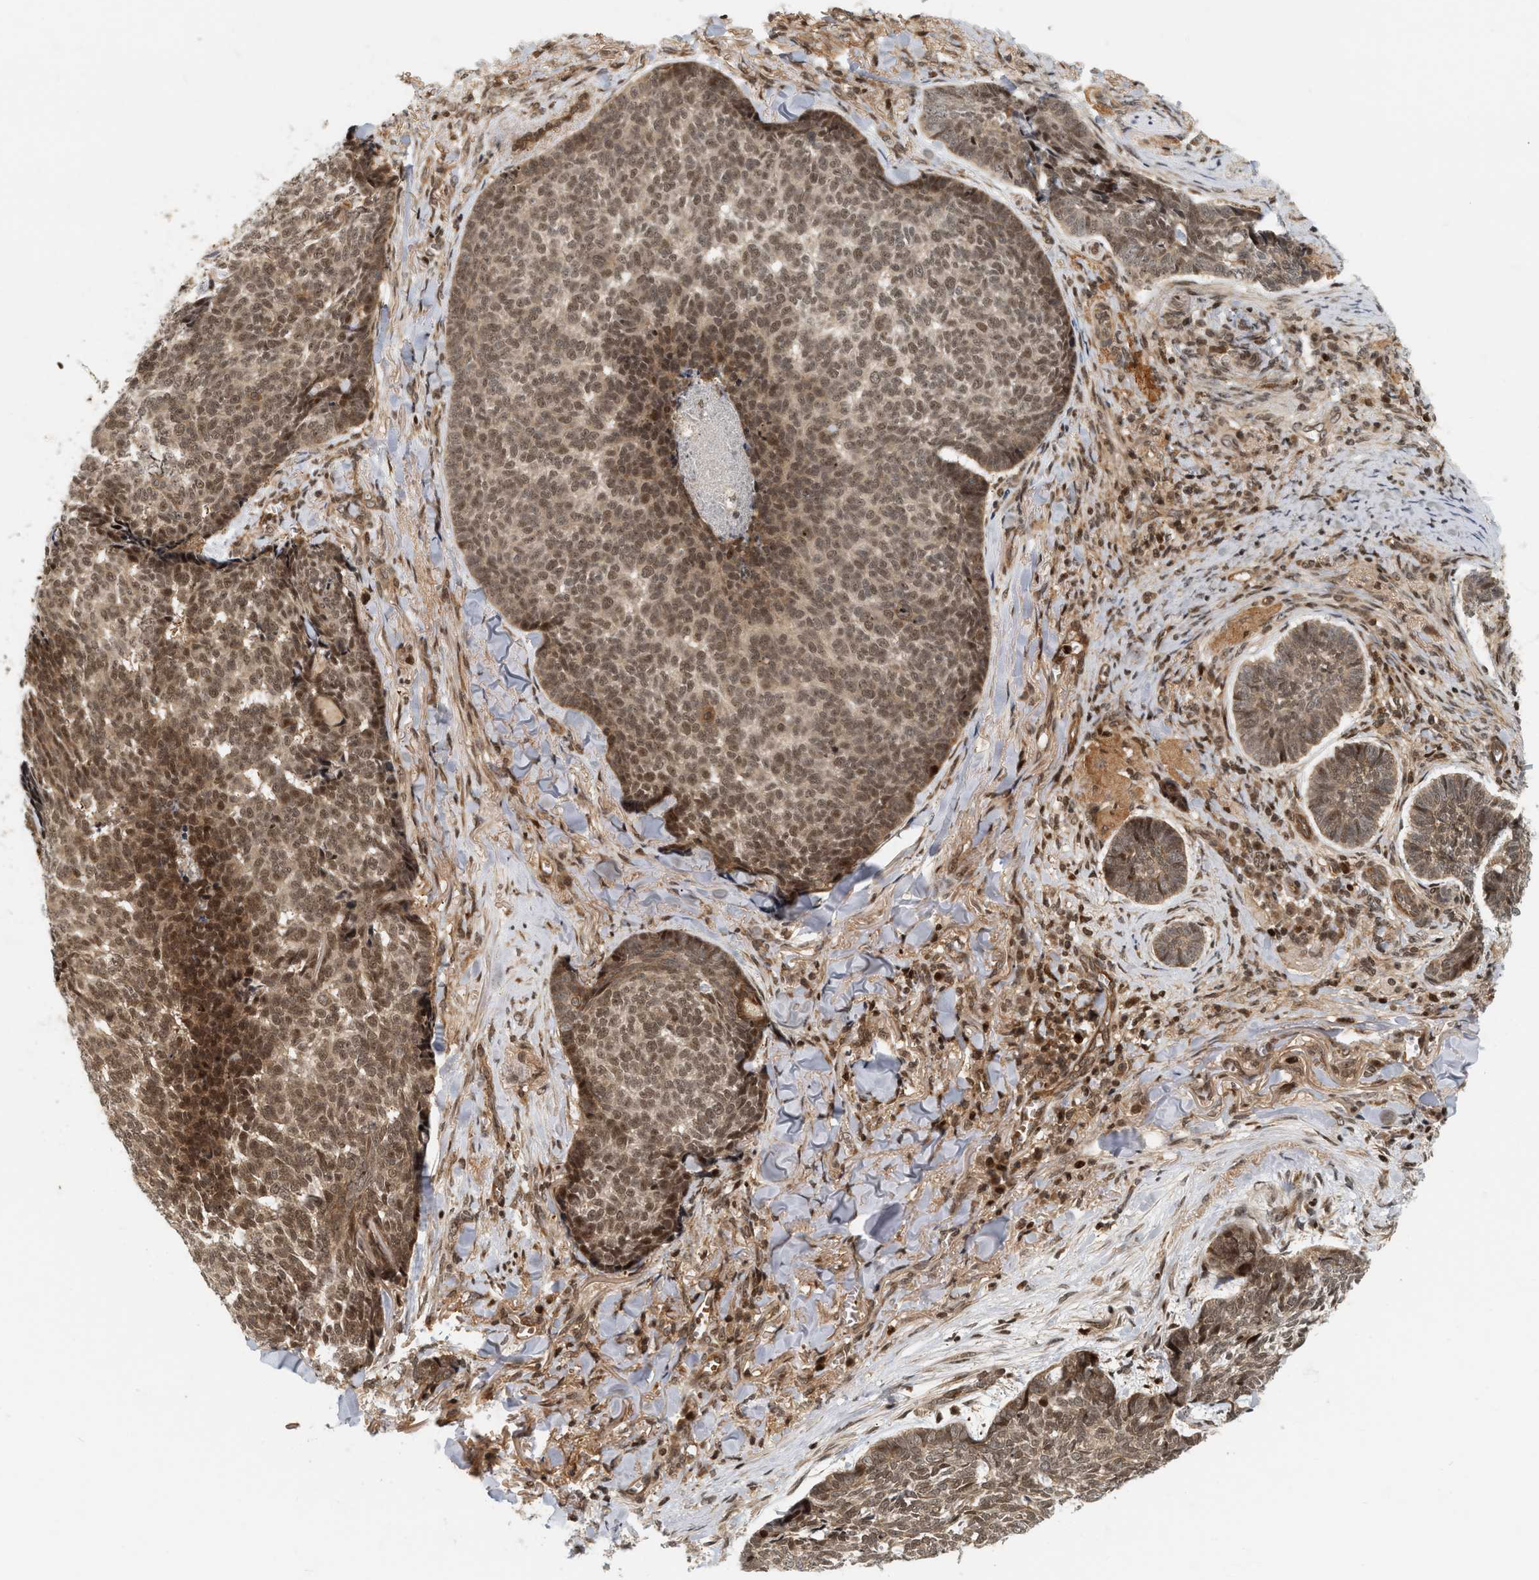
{"staining": {"intensity": "moderate", "quantity": ">75%", "location": "cytoplasmic/membranous,nuclear"}, "tissue": "skin cancer", "cell_type": "Tumor cells", "image_type": "cancer", "snomed": [{"axis": "morphology", "description": "Basal cell carcinoma"}, {"axis": "topography", "description": "Skin"}], "caption": "An immunohistochemistry histopathology image of tumor tissue is shown. Protein staining in brown shows moderate cytoplasmic/membranous and nuclear positivity in basal cell carcinoma (skin) within tumor cells.", "gene": "NFE2L2", "patient": {"sex": "male", "age": 84}}